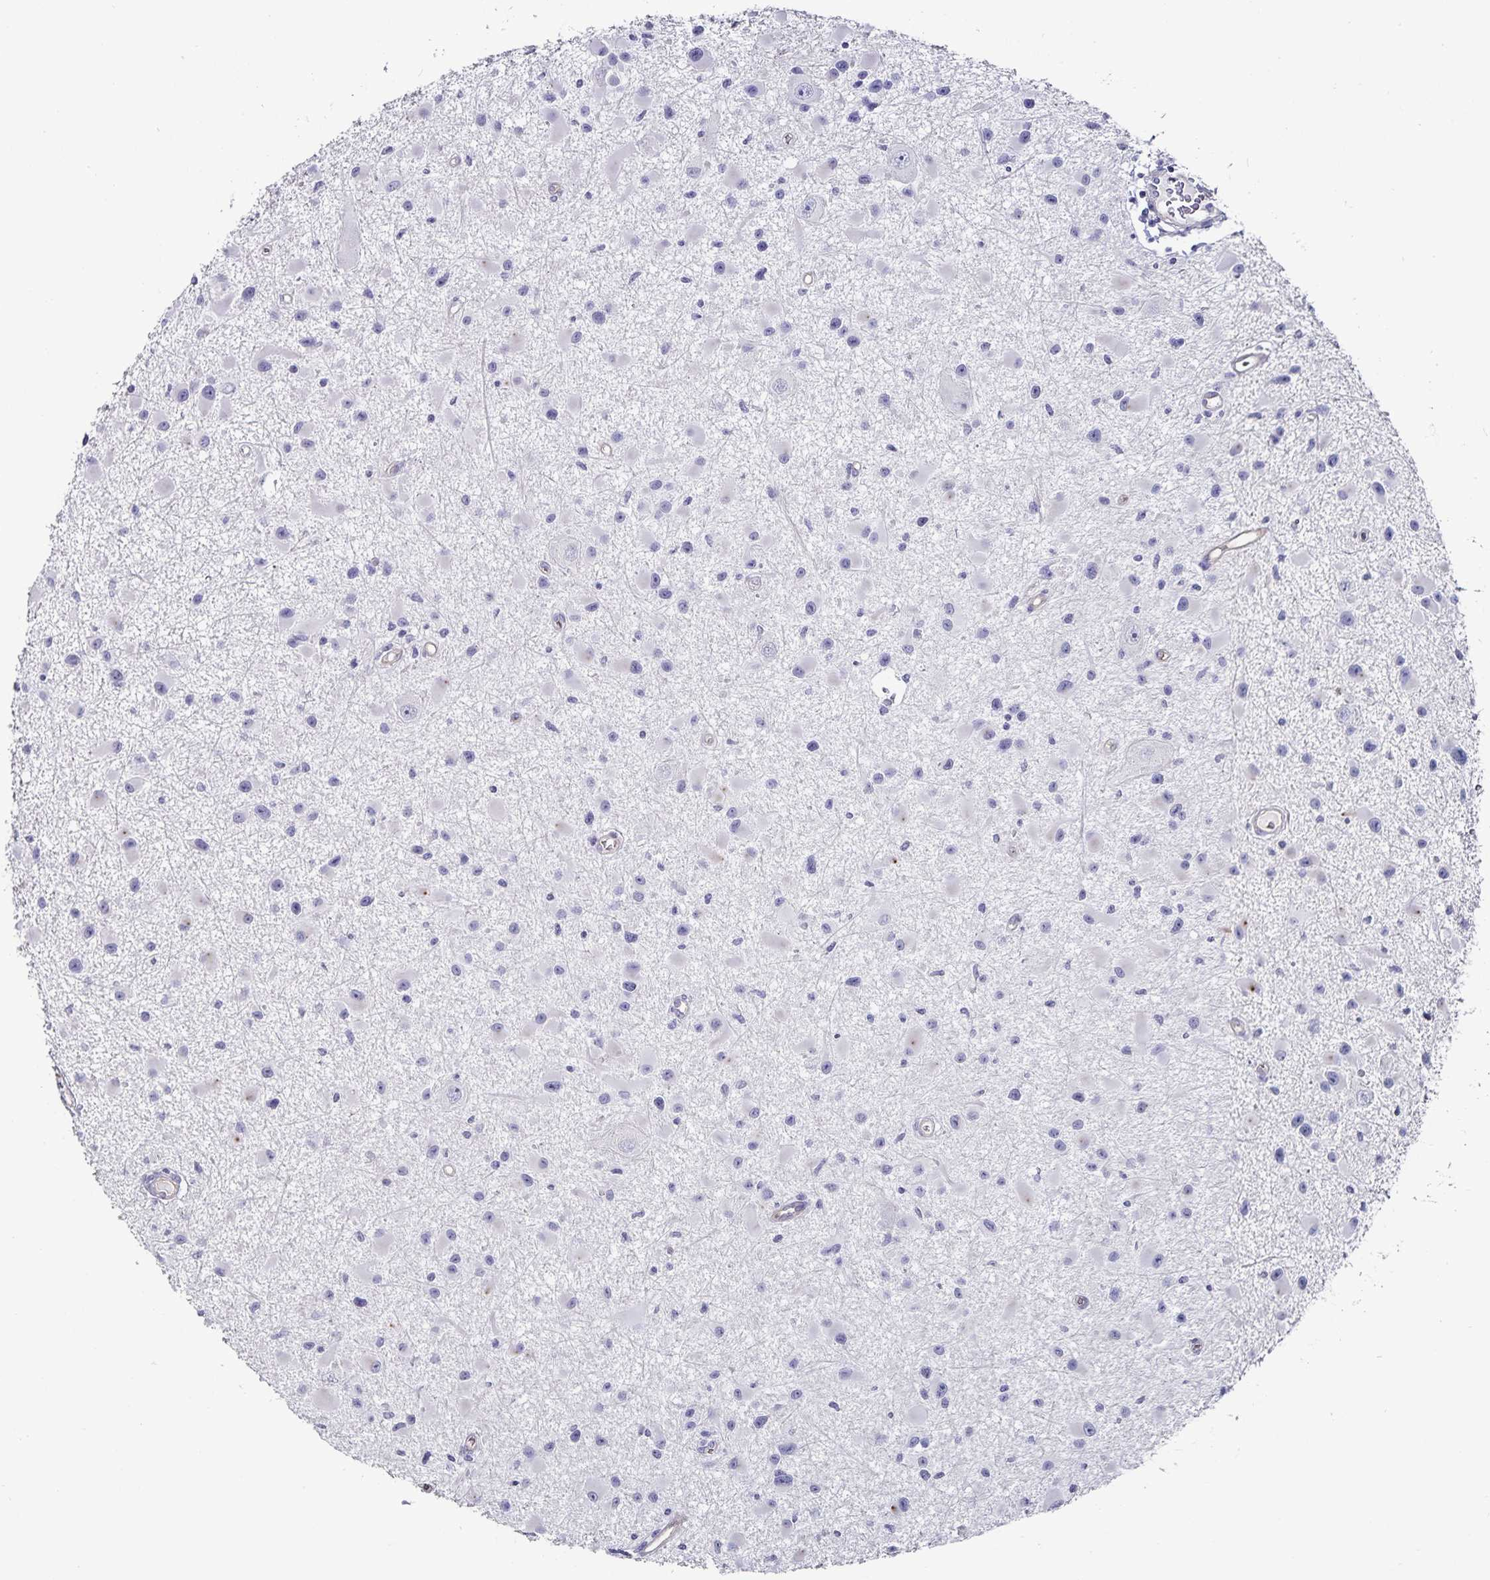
{"staining": {"intensity": "negative", "quantity": "none", "location": "none"}, "tissue": "glioma", "cell_type": "Tumor cells", "image_type": "cancer", "snomed": [{"axis": "morphology", "description": "Glioma, malignant, High grade"}, {"axis": "topography", "description": "Brain"}], "caption": "Immunohistochemistry (IHC) of human high-grade glioma (malignant) exhibits no expression in tumor cells.", "gene": "PODXL", "patient": {"sex": "male", "age": 54}}